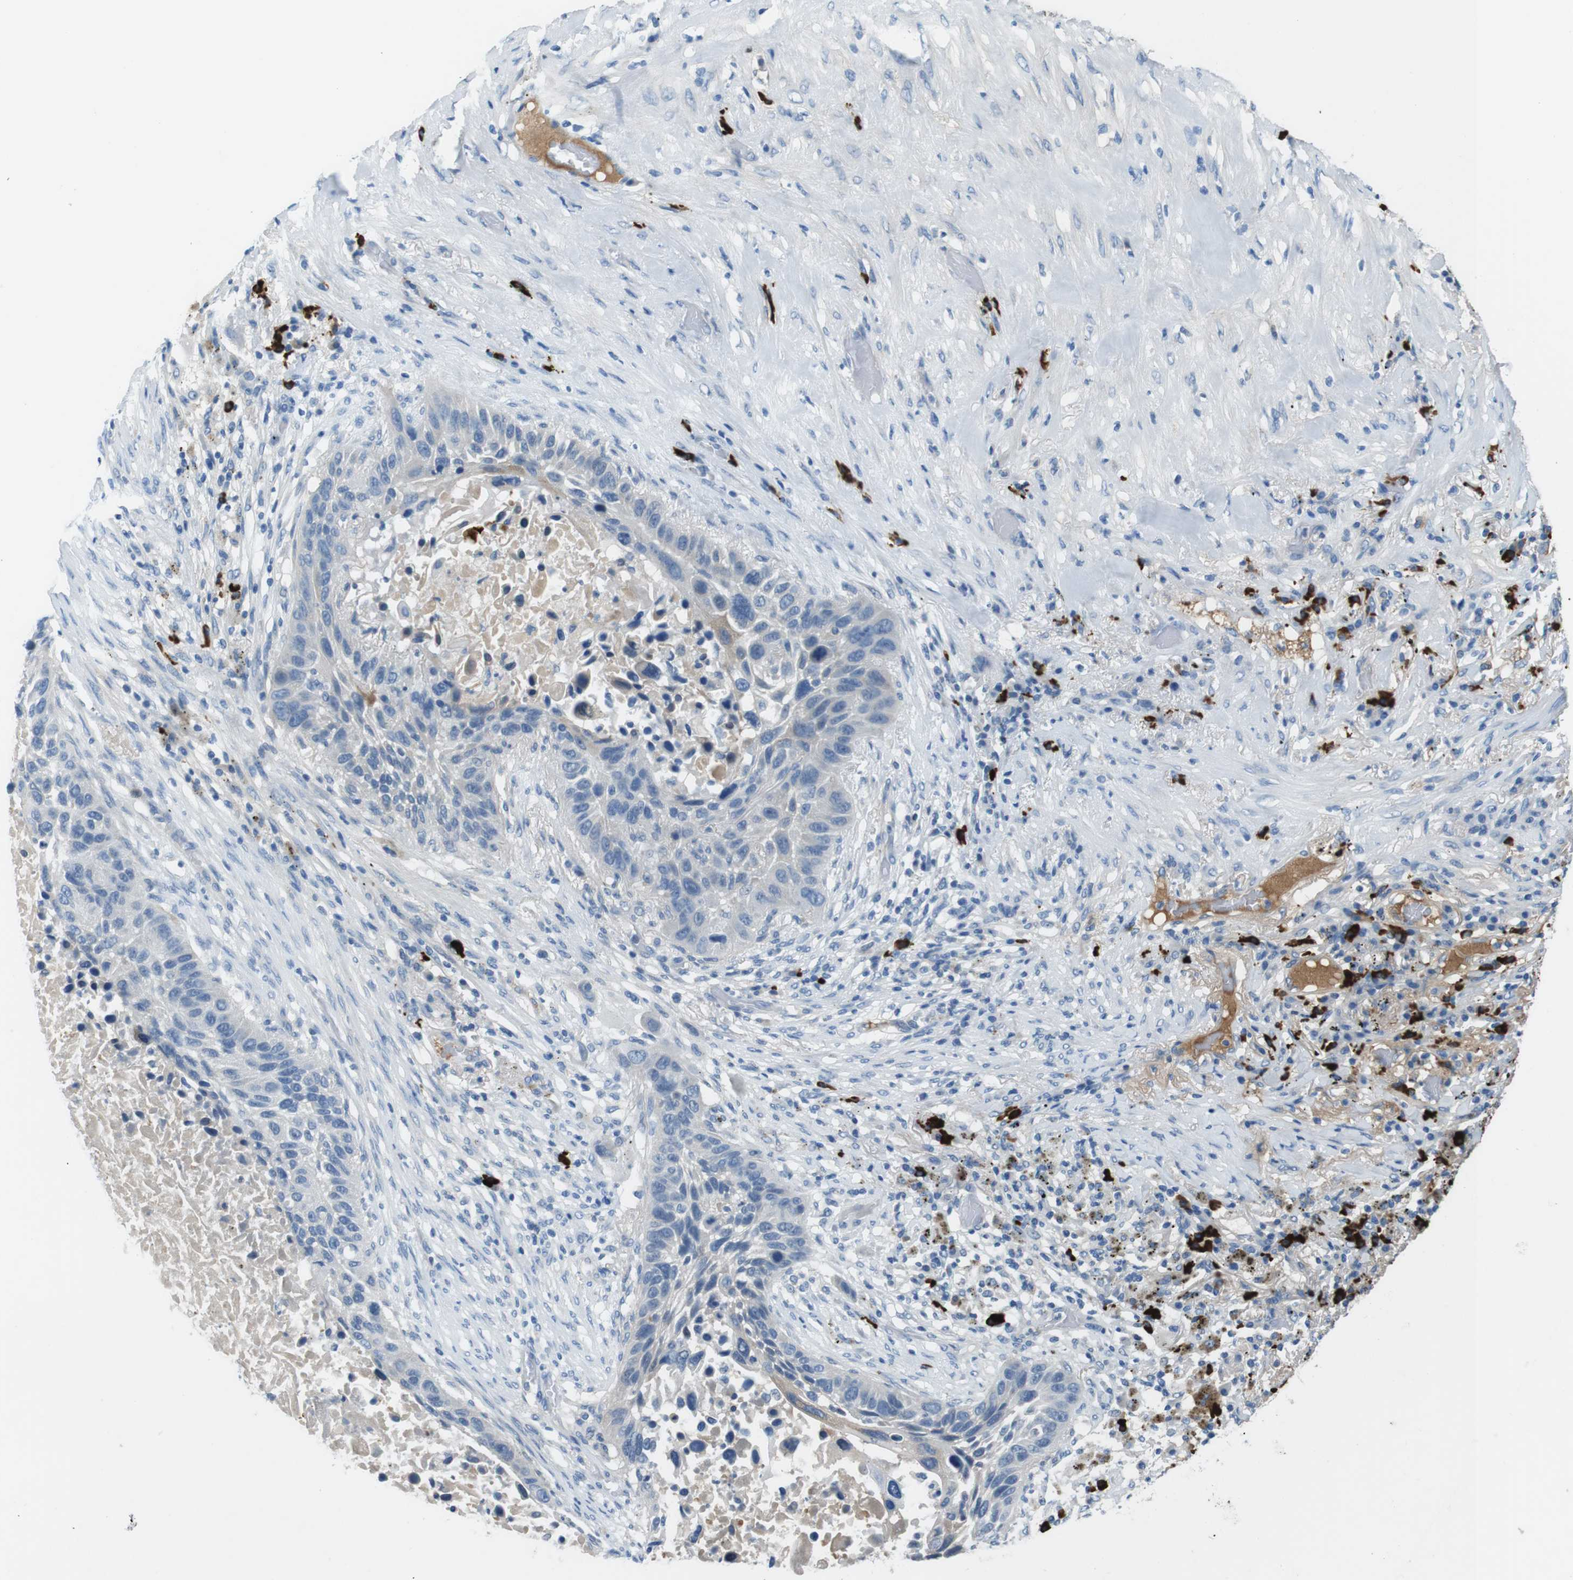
{"staining": {"intensity": "negative", "quantity": "none", "location": "none"}, "tissue": "lung cancer", "cell_type": "Tumor cells", "image_type": "cancer", "snomed": [{"axis": "morphology", "description": "Squamous cell carcinoma, NOS"}, {"axis": "topography", "description": "Lung"}], "caption": "This is a micrograph of immunohistochemistry (IHC) staining of lung squamous cell carcinoma, which shows no positivity in tumor cells.", "gene": "SLC35A3", "patient": {"sex": "male", "age": 57}}